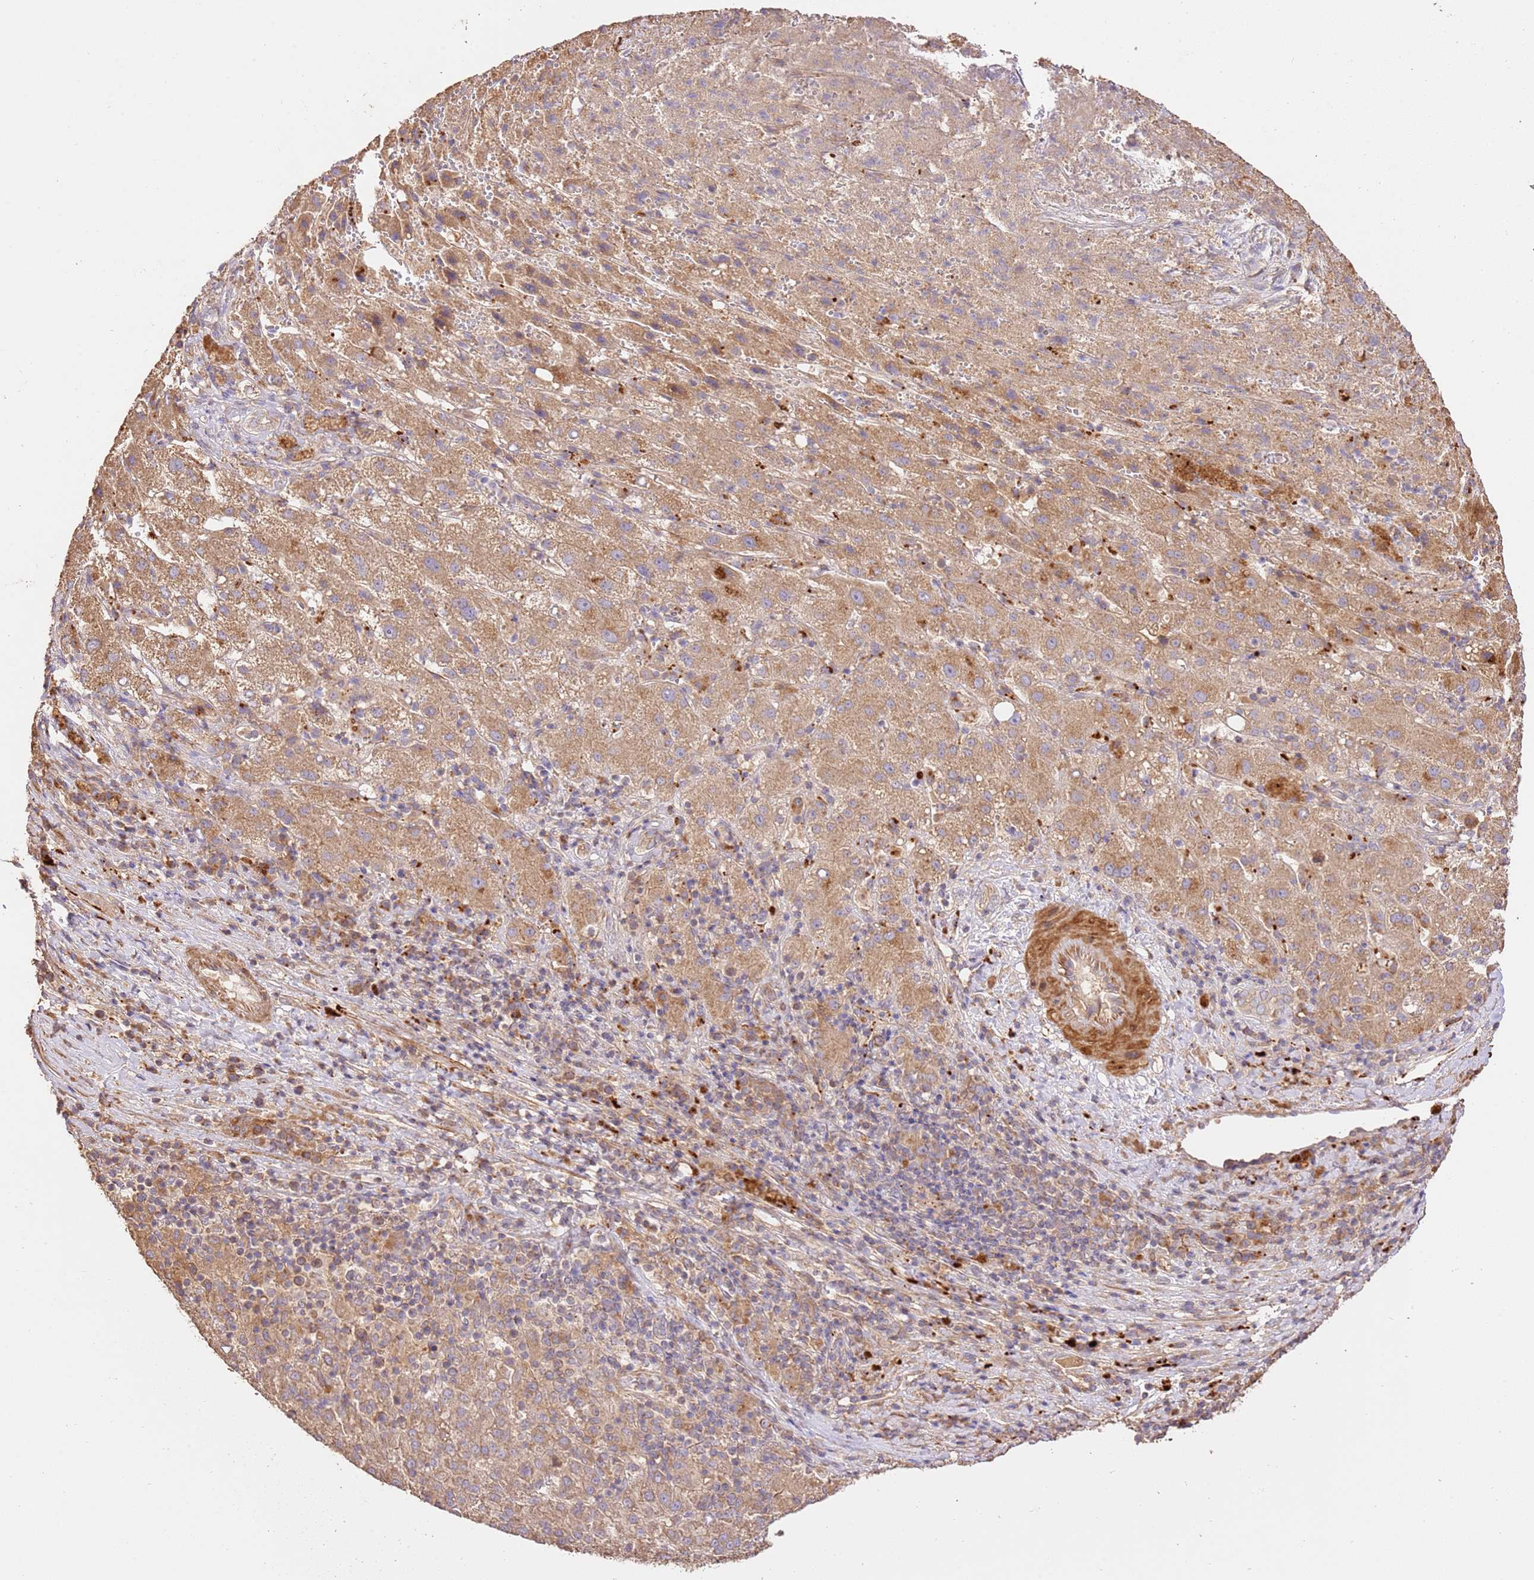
{"staining": {"intensity": "moderate", "quantity": "25%-75%", "location": "cytoplasmic/membranous"}, "tissue": "liver cancer", "cell_type": "Tumor cells", "image_type": "cancer", "snomed": [{"axis": "morphology", "description": "Carcinoma, Hepatocellular, NOS"}, {"axis": "topography", "description": "Liver"}], "caption": "Immunohistochemistry (IHC) histopathology image of liver cancer stained for a protein (brown), which exhibits medium levels of moderate cytoplasmic/membranous positivity in about 25%-75% of tumor cells.", "gene": "CEP55", "patient": {"sex": "female", "age": 58}}